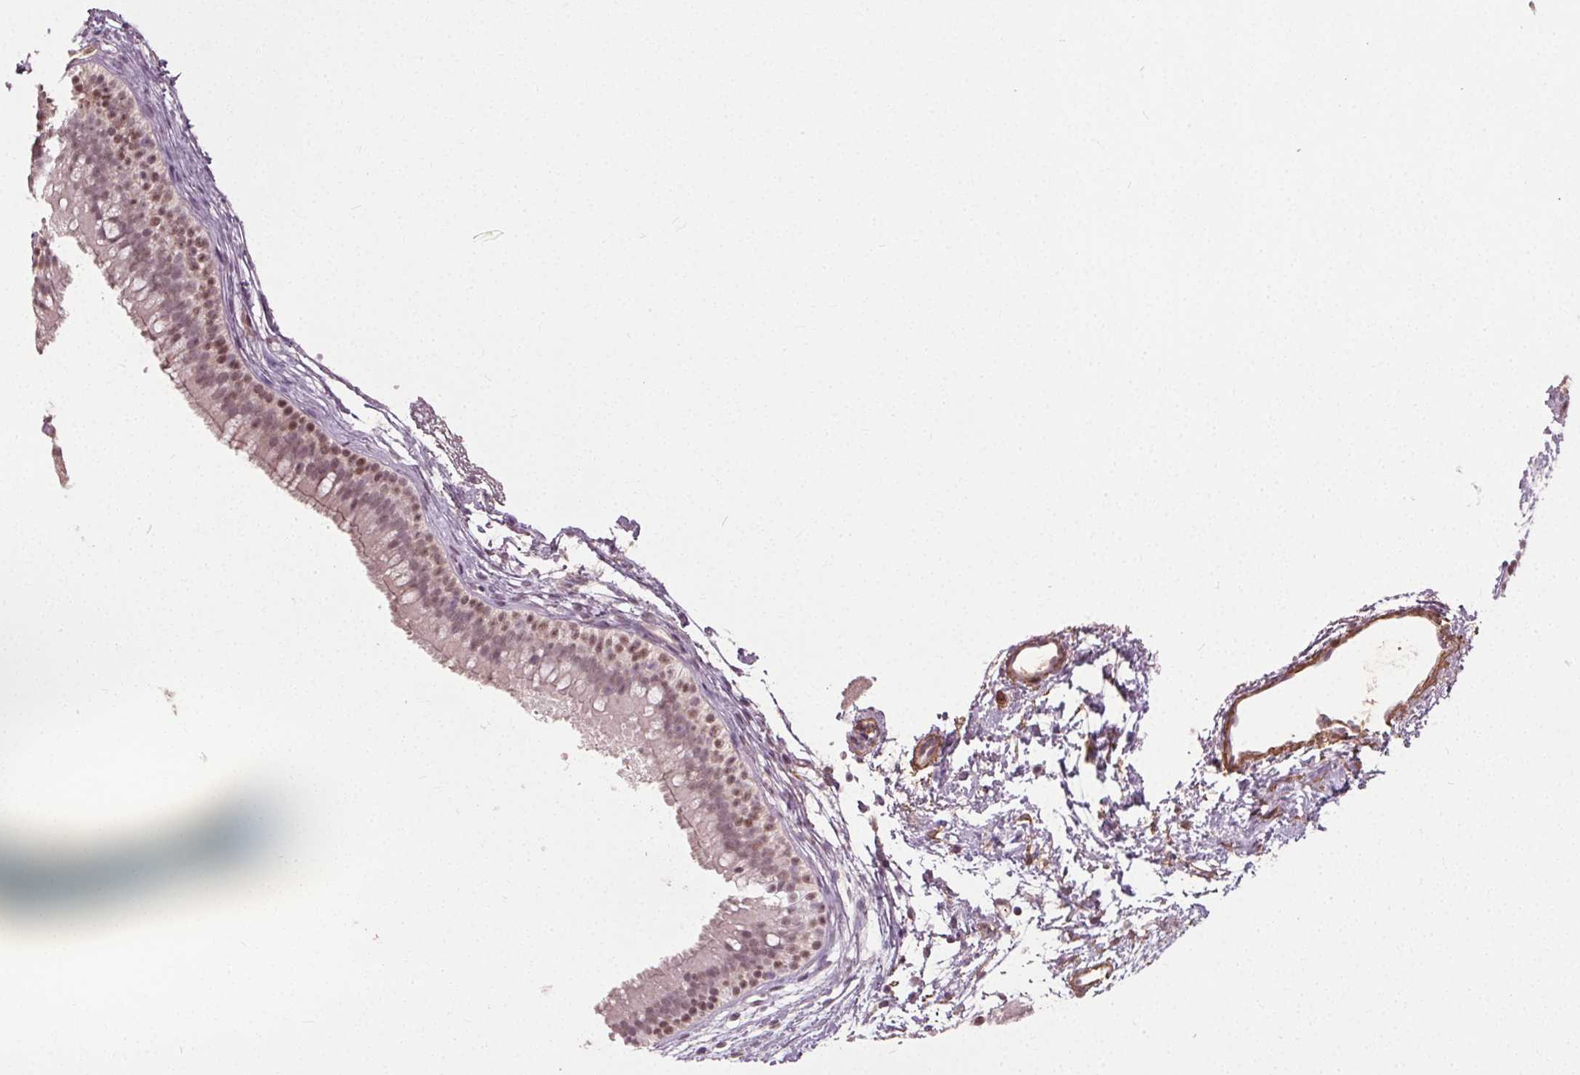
{"staining": {"intensity": "moderate", "quantity": "<25%", "location": "nuclear"}, "tissue": "nasopharynx", "cell_type": "Respiratory epithelial cells", "image_type": "normal", "snomed": [{"axis": "morphology", "description": "Normal tissue, NOS"}, {"axis": "topography", "description": "Nasopharynx"}], "caption": "This photomicrograph shows IHC staining of unremarkable nasopharynx, with low moderate nuclear expression in approximately <25% of respiratory epithelial cells.", "gene": "PKP1", "patient": {"sex": "male", "age": 58}}